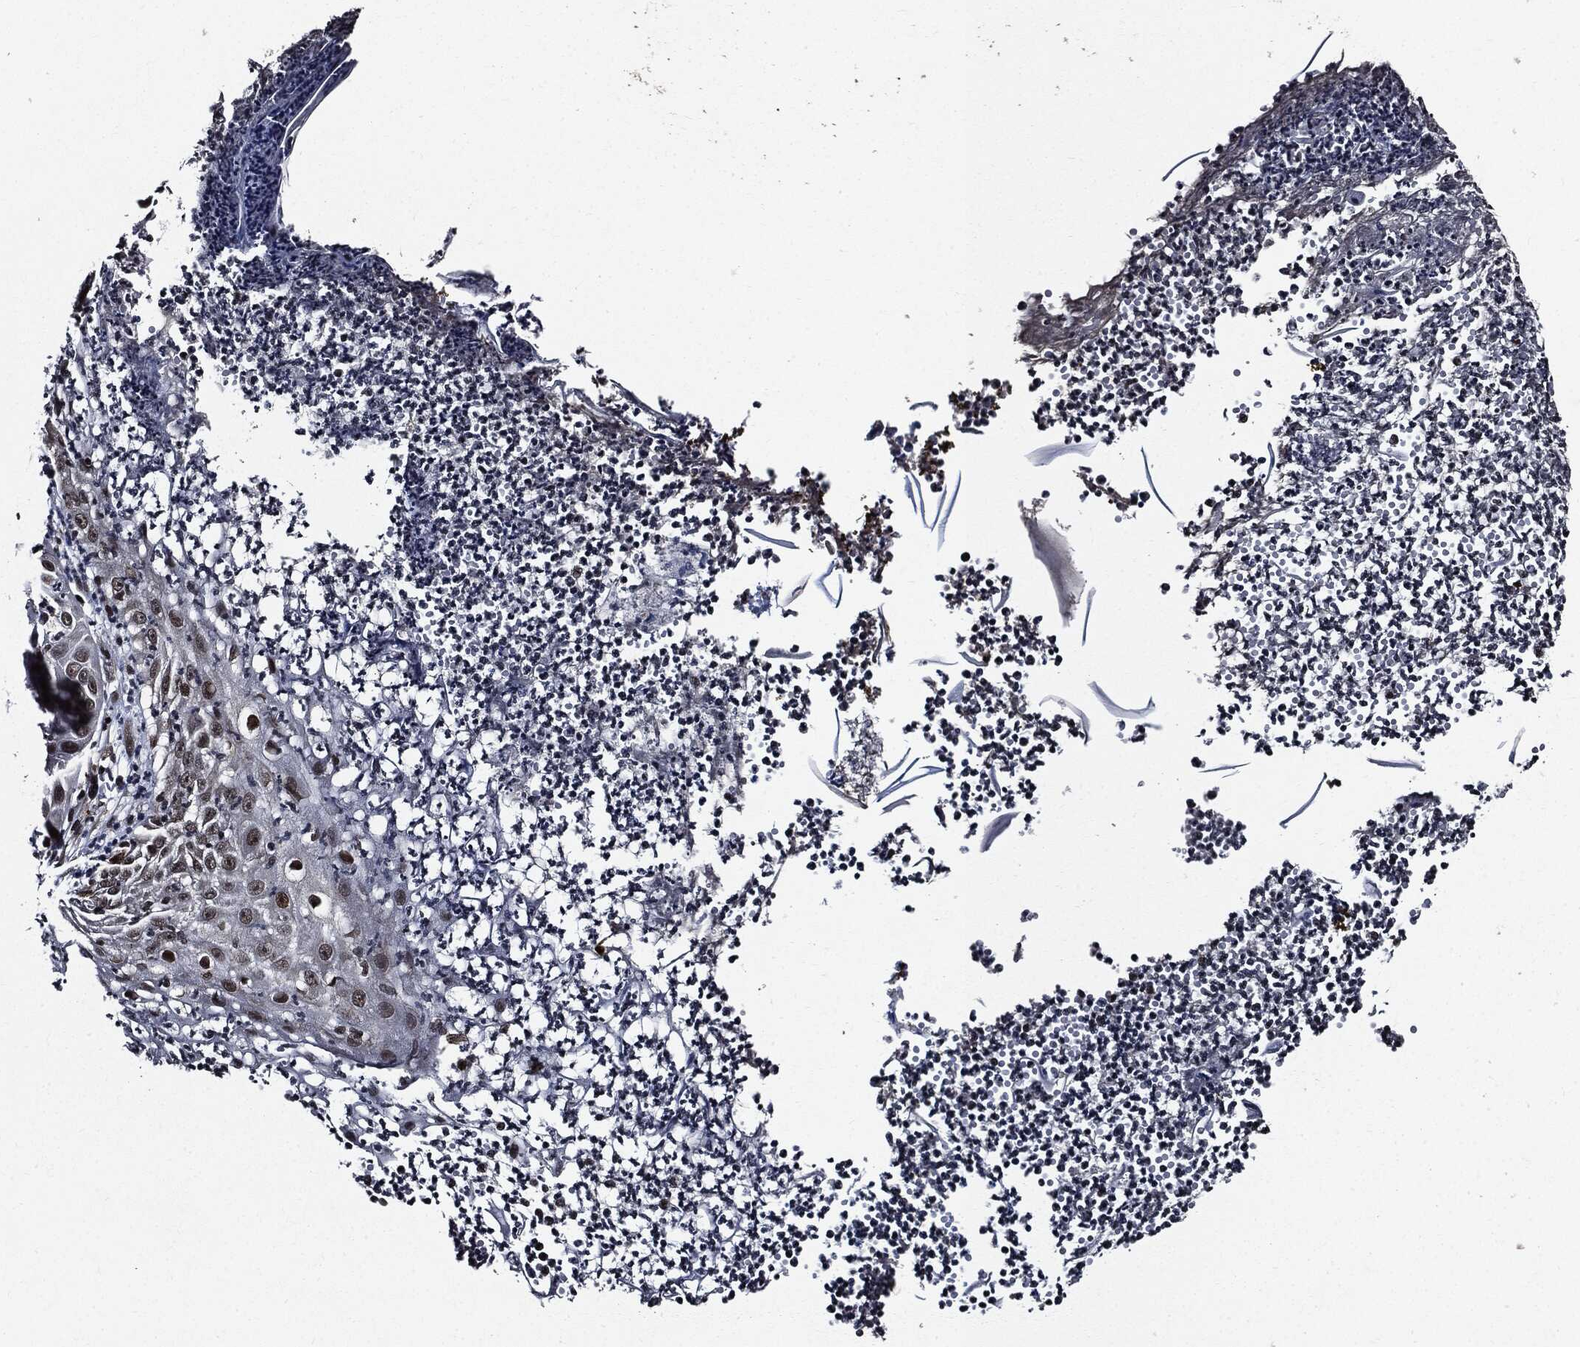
{"staining": {"intensity": "weak", "quantity": "<25%", "location": "nuclear"}, "tissue": "skin cancer", "cell_type": "Tumor cells", "image_type": "cancer", "snomed": [{"axis": "morphology", "description": "Normal tissue, NOS"}, {"axis": "morphology", "description": "Squamous cell carcinoma, NOS"}, {"axis": "topography", "description": "Skin"}], "caption": "The immunohistochemistry (IHC) micrograph has no significant expression in tumor cells of skin squamous cell carcinoma tissue.", "gene": "SUGT1", "patient": {"sex": "male", "age": 79}}